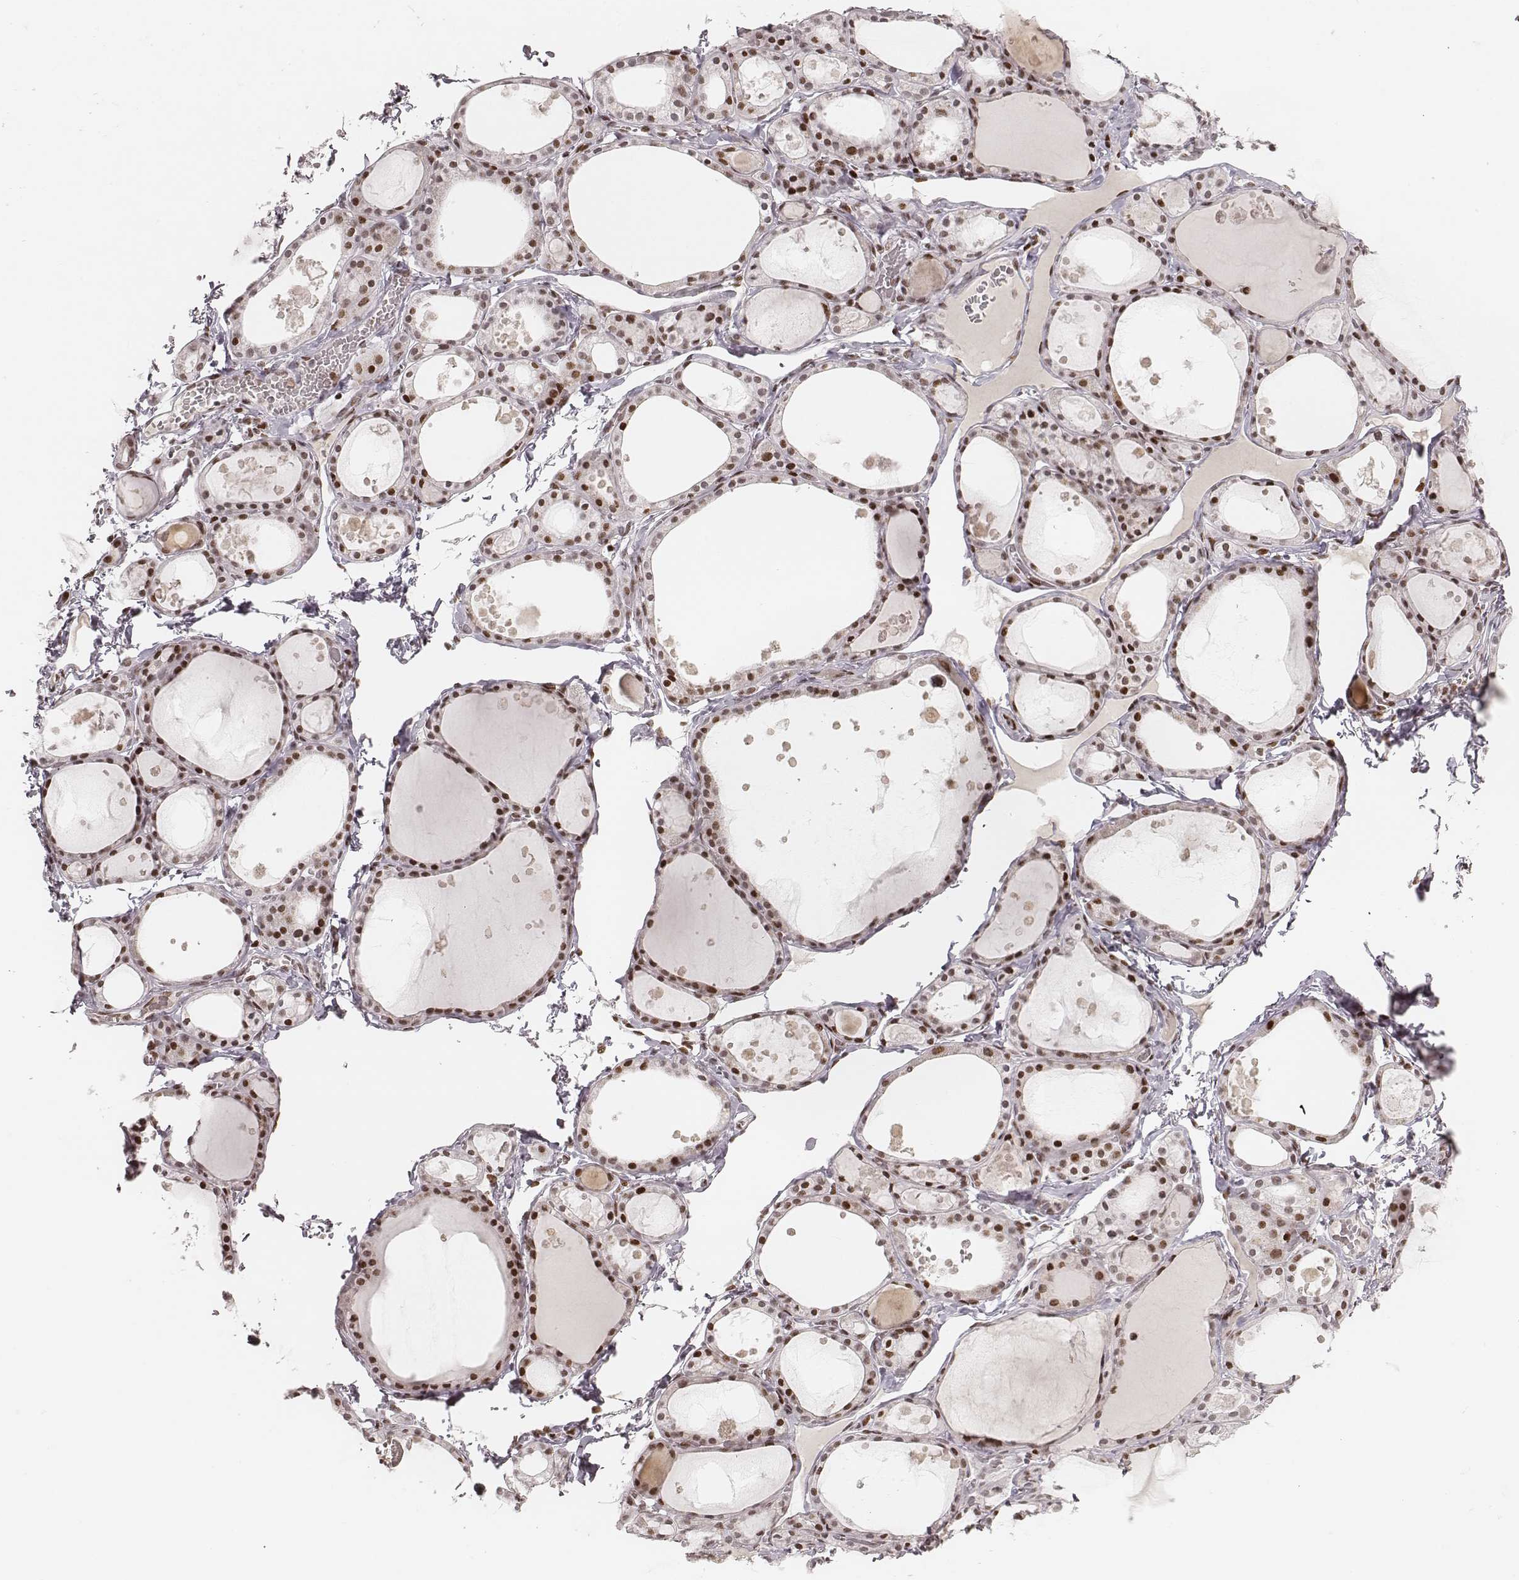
{"staining": {"intensity": "strong", "quantity": ">75%", "location": "nuclear"}, "tissue": "thyroid gland", "cell_type": "Glandular cells", "image_type": "normal", "snomed": [{"axis": "morphology", "description": "Normal tissue, NOS"}, {"axis": "topography", "description": "Thyroid gland"}], "caption": "Immunohistochemistry (IHC) staining of benign thyroid gland, which shows high levels of strong nuclear positivity in approximately >75% of glandular cells indicating strong nuclear protein positivity. The staining was performed using DAB (brown) for protein detection and nuclei were counterstained in hematoxylin (blue).", "gene": "HNRNPC", "patient": {"sex": "male", "age": 68}}